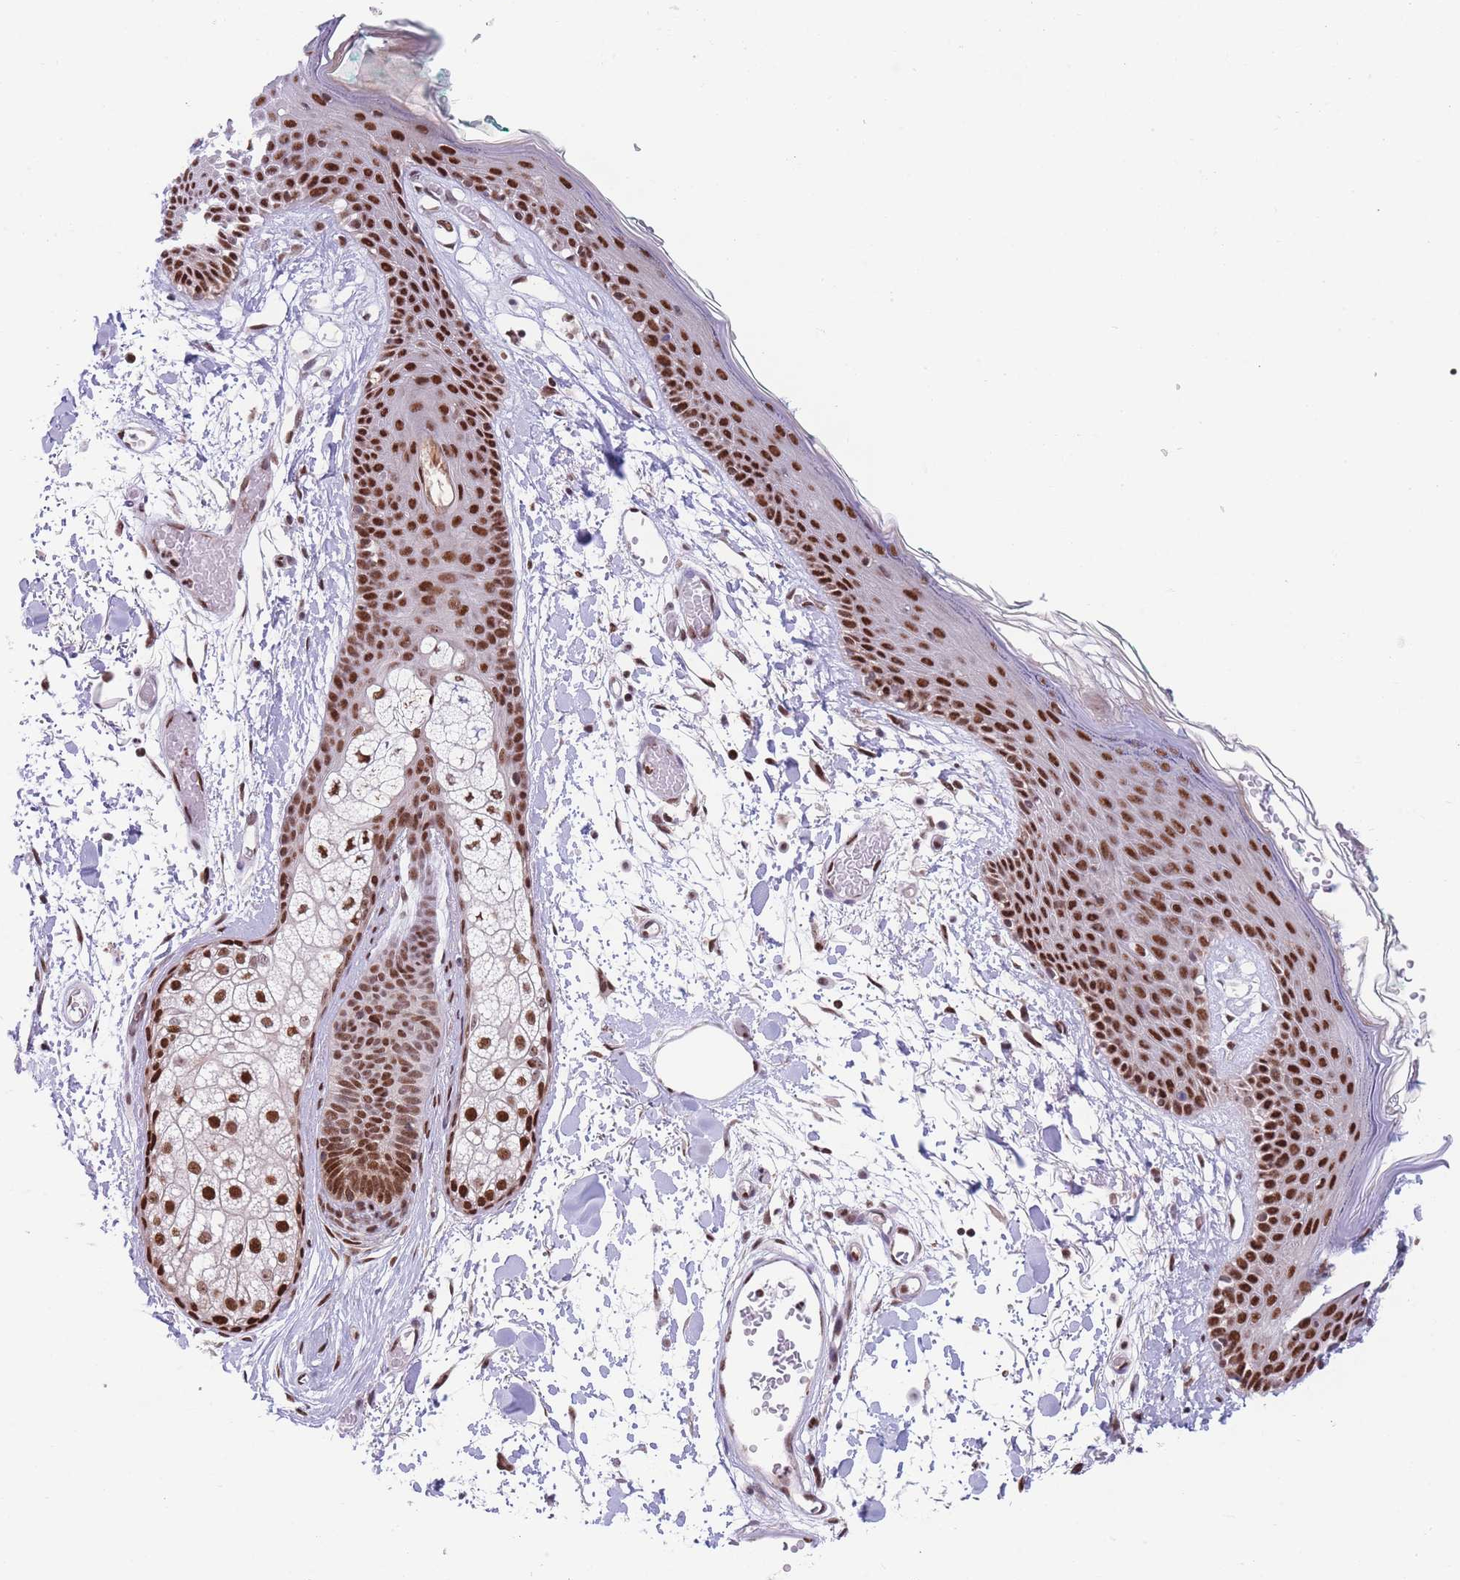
{"staining": {"intensity": "strong", "quantity": ">75%", "location": "nuclear"}, "tissue": "skin", "cell_type": "Fibroblasts", "image_type": "normal", "snomed": [{"axis": "morphology", "description": "Normal tissue, NOS"}, {"axis": "topography", "description": "Skin"}], "caption": "IHC of benign skin shows high levels of strong nuclear positivity in approximately >75% of fibroblasts. (DAB (3,3'-diaminobenzidine) = brown stain, brightfield microscopy at high magnification).", "gene": "DNAJC3", "patient": {"sex": "male", "age": 79}}